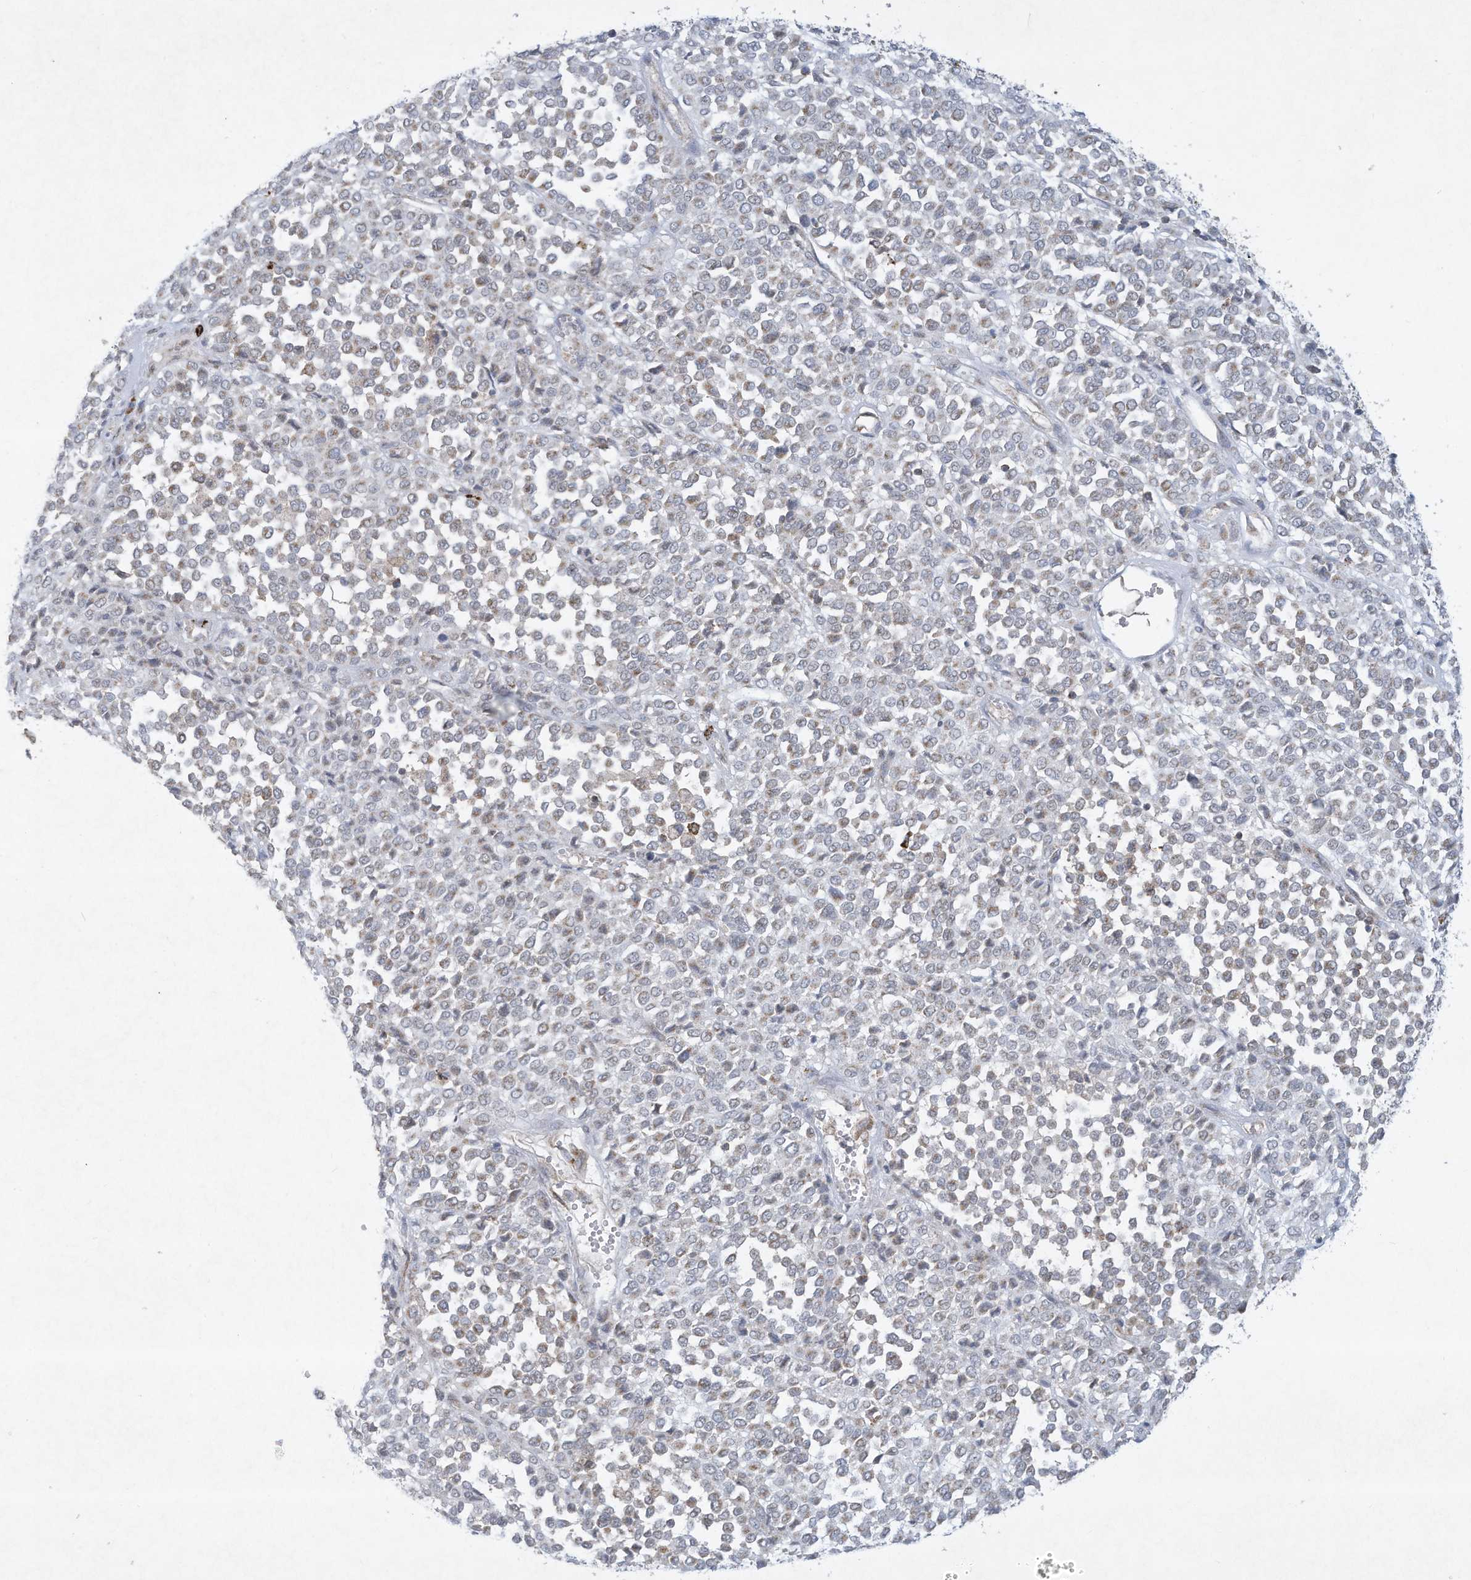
{"staining": {"intensity": "negative", "quantity": "none", "location": "none"}, "tissue": "melanoma", "cell_type": "Tumor cells", "image_type": "cancer", "snomed": [{"axis": "morphology", "description": "Malignant melanoma, Metastatic site"}, {"axis": "topography", "description": "Pancreas"}], "caption": "Histopathology image shows no significant protein staining in tumor cells of melanoma. (Immunohistochemistry, brightfield microscopy, high magnification).", "gene": "CHRNA4", "patient": {"sex": "female", "age": 30}}